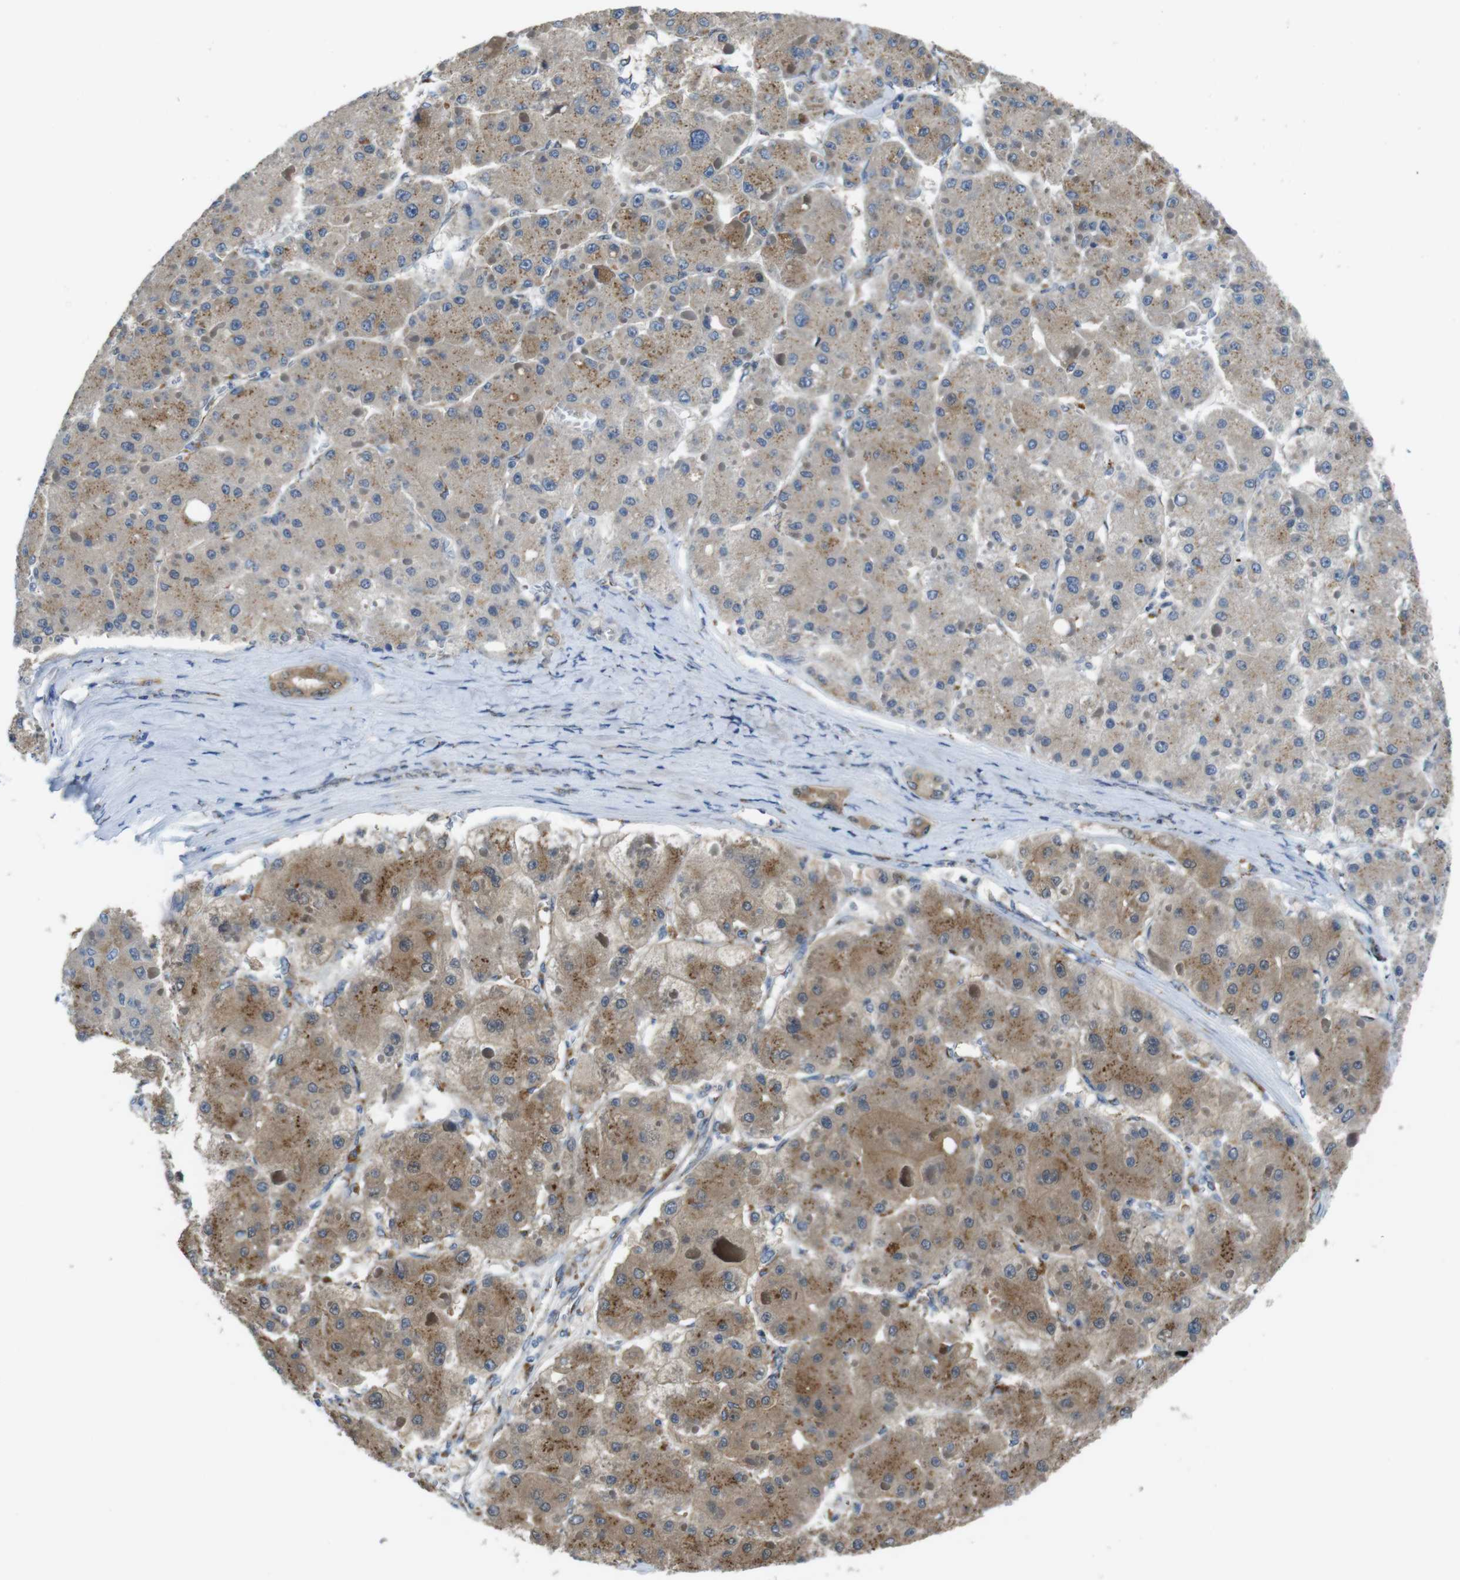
{"staining": {"intensity": "moderate", "quantity": ">75%", "location": "cytoplasmic/membranous"}, "tissue": "liver cancer", "cell_type": "Tumor cells", "image_type": "cancer", "snomed": [{"axis": "morphology", "description": "Carcinoma, Hepatocellular, NOS"}, {"axis": "topography", "description": "Liver"}], "caption": "There is medium levels of moderate cytoplasmic/membranous staining in tumor cells of hepatocellular carcinoma (liver), as demonstrated by immunohistochemical staining (brown color).", "gene": "RAB6A", "patient": {"sex": "female", "age": 73}}